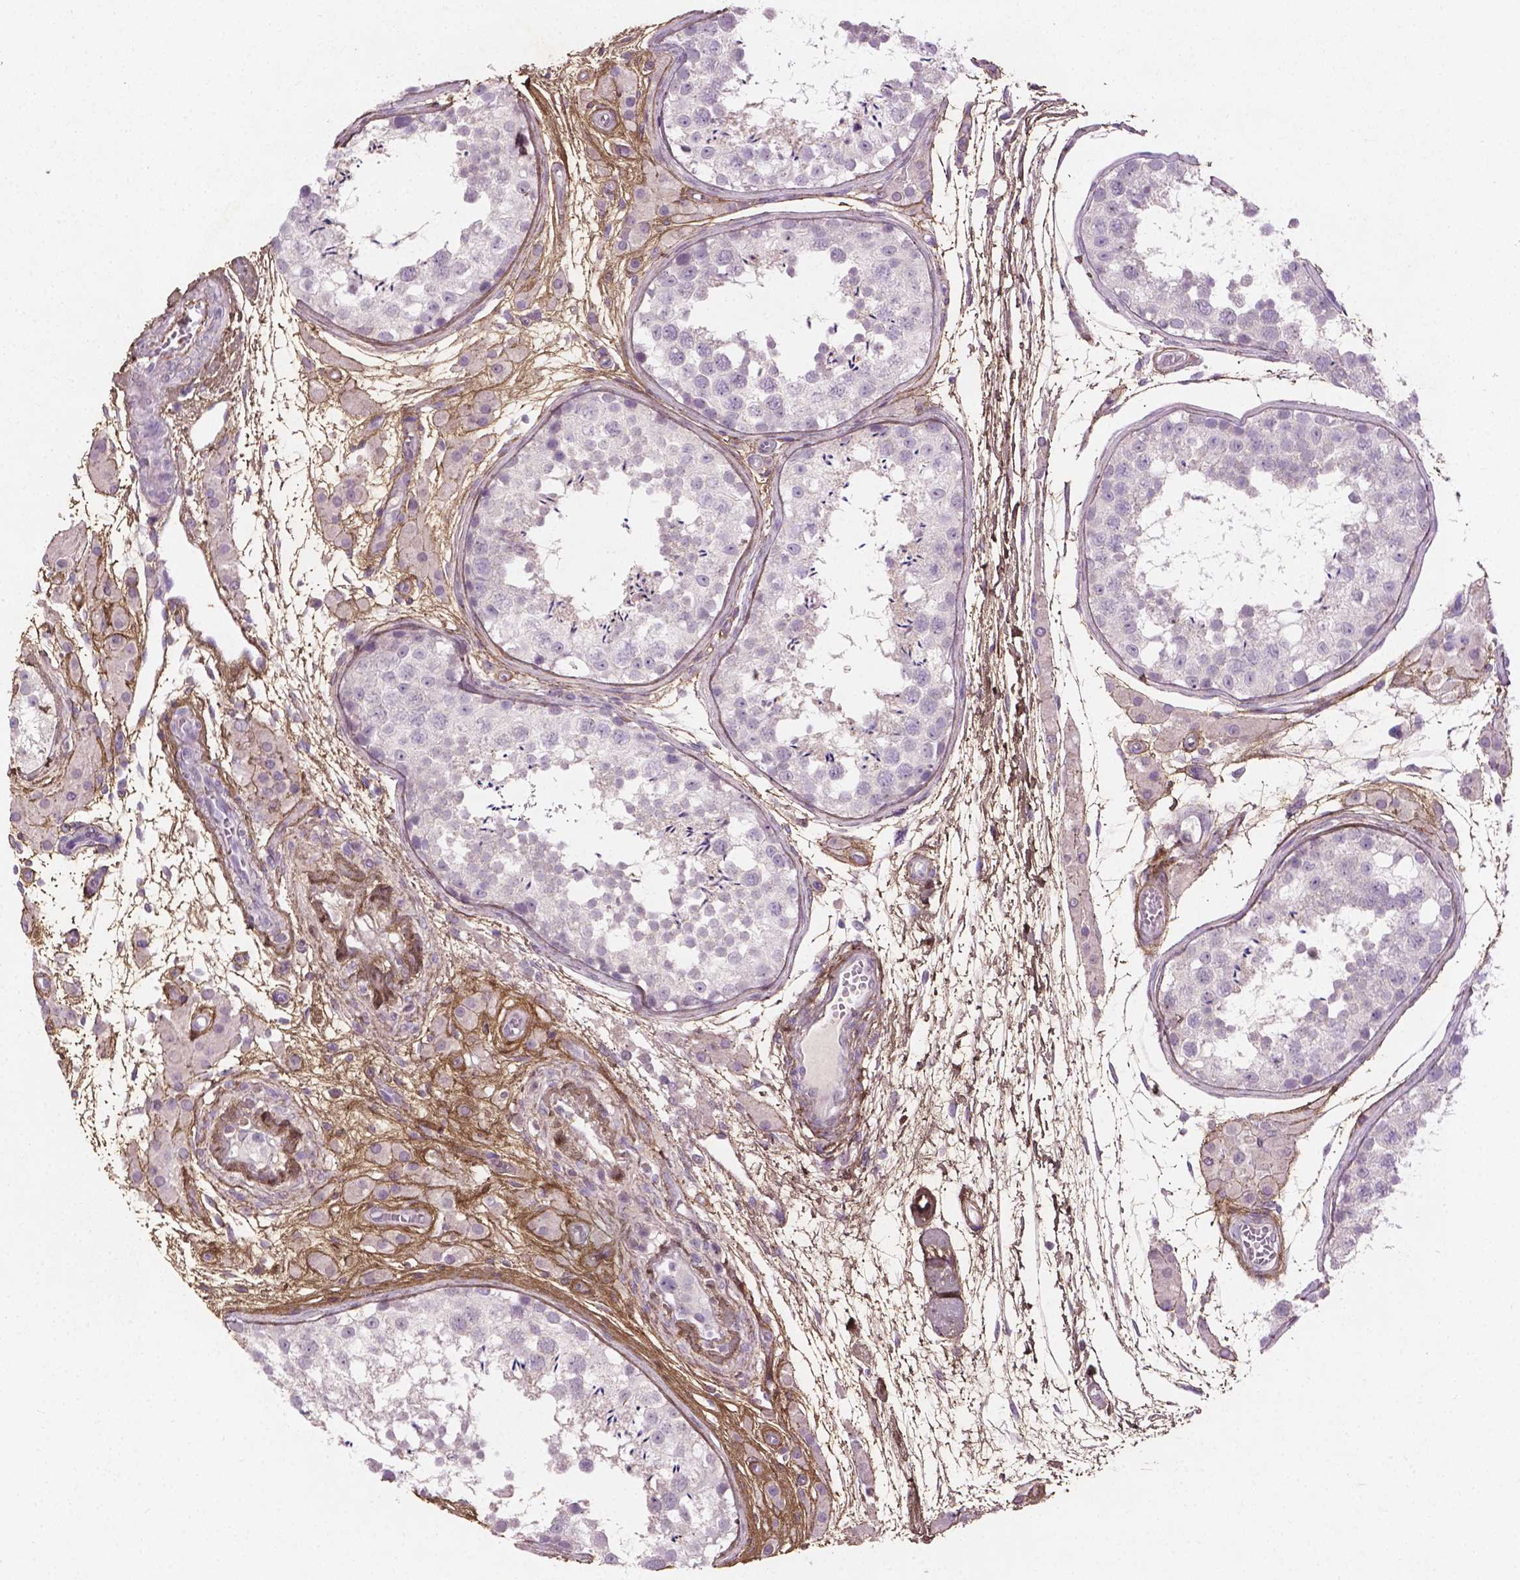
{"staining": {"intensity": "negative", "quantity": "none", "location": "none"}, "tissue": "testis", "cell_type": "Cells in seminiferous ducts", "image_type": "normal", "snomed": [{"axis": "morphology", "description": "Normal tissue, NOS"}, {"axis": "morphology", "description": "Seminoma, NOS"}, {"axis": "topography", "description": "Testis"}], "caption": "Cells in seminiferous ducts show no significant expression in normal testis.", "gene": "DLG2", "patient": {"sex": "male", "age": 29}}